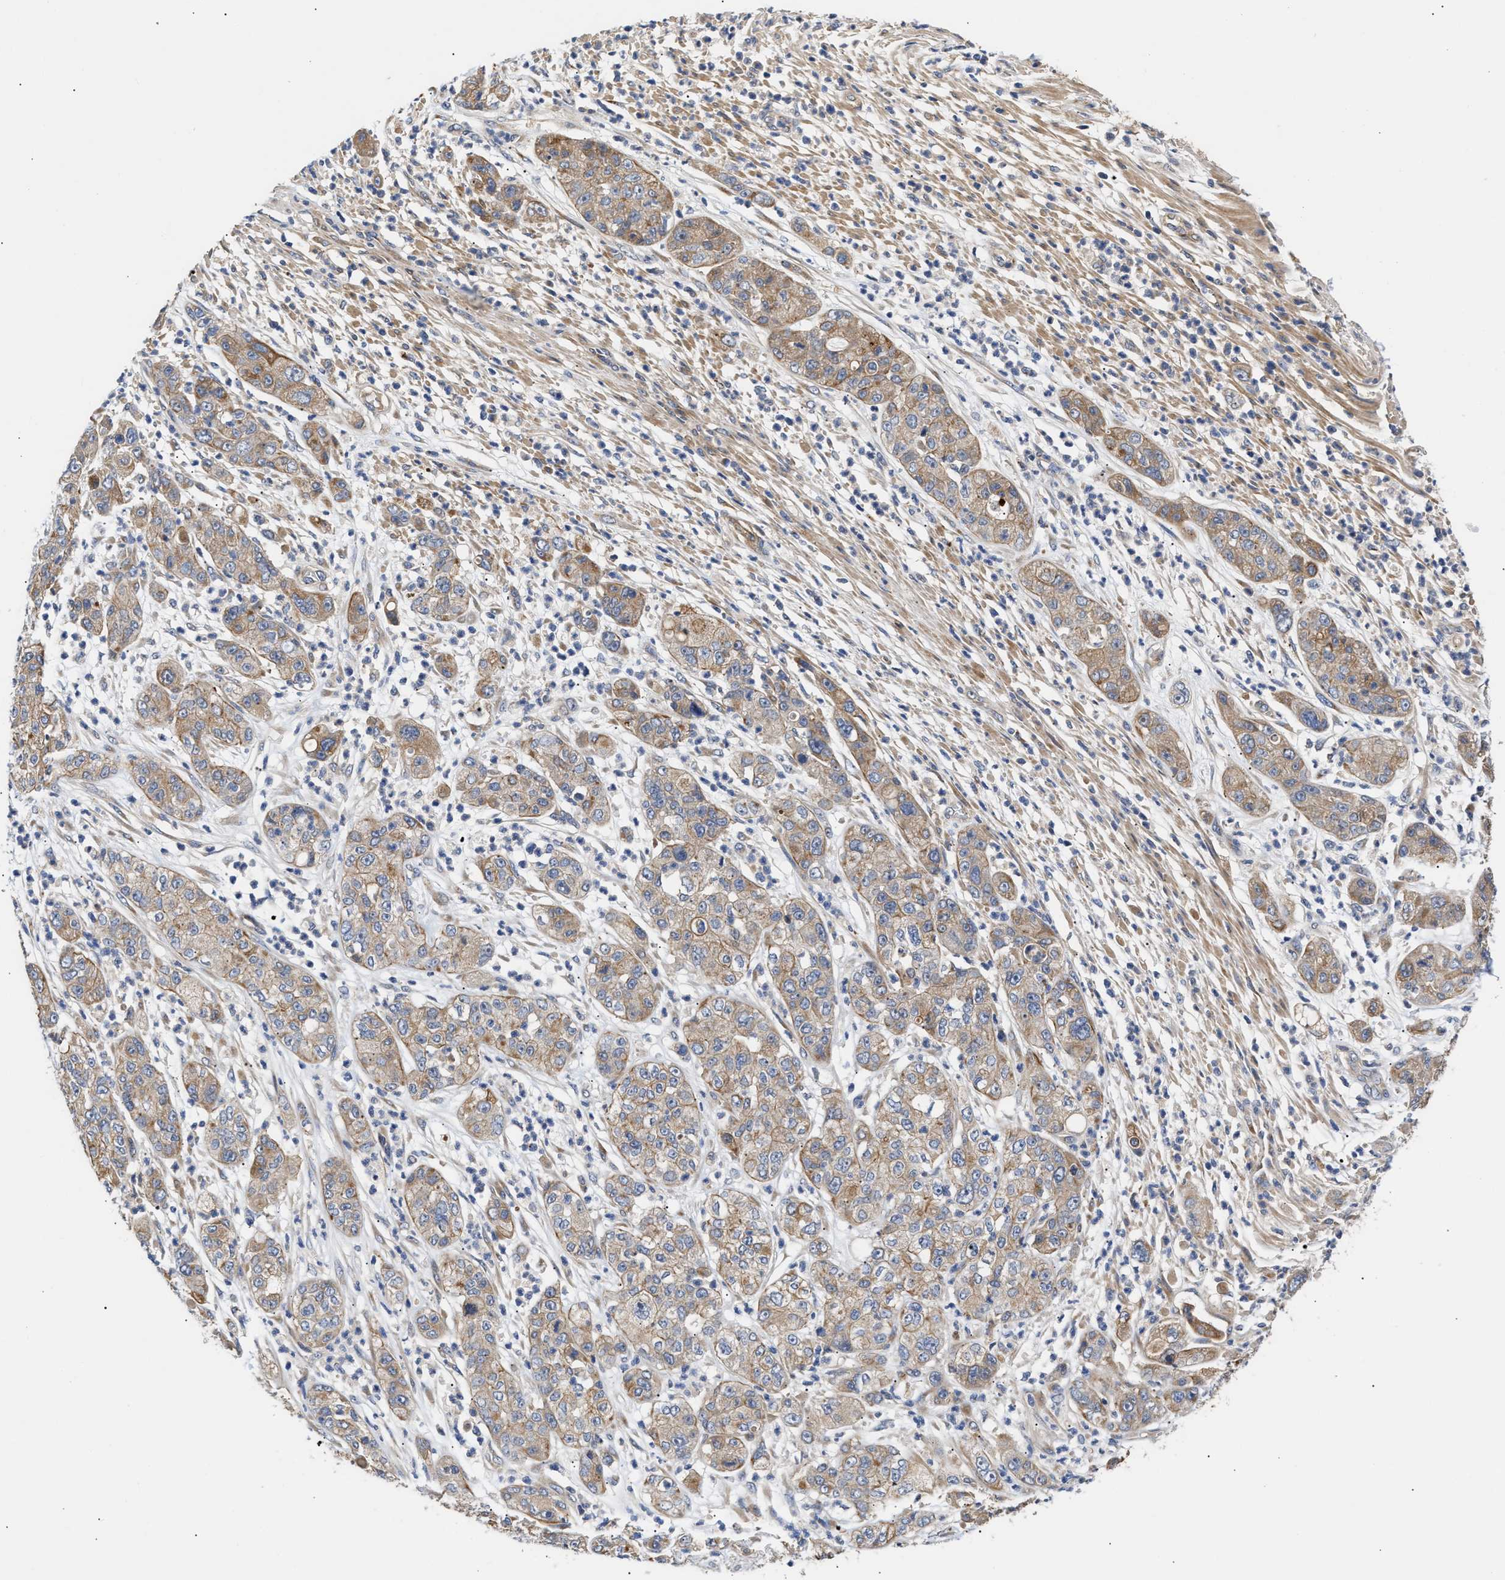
{"staining": {"intensity": "moderate", "quantity": "25%-75%", "location": "cytoplasmic/membranous"}, "tissue": "pancreatic cancer", "cell_type": "Tumor cells", "image_type": "cancer", "snomed": [{"axis": "morphology", "description": "Adenocarcinoma, NOS"}, {"axis": "topography", "description": "Pancreas"}], "caption": "This image shows IHC staining of adenocarcinoma (pancreatic), with medium moderate cytoplasmic/membranous expression in approximately 25%-75% of tumor cells.", "gene": "CCDC146", "patient": {"sex": "female", "age": 78}}